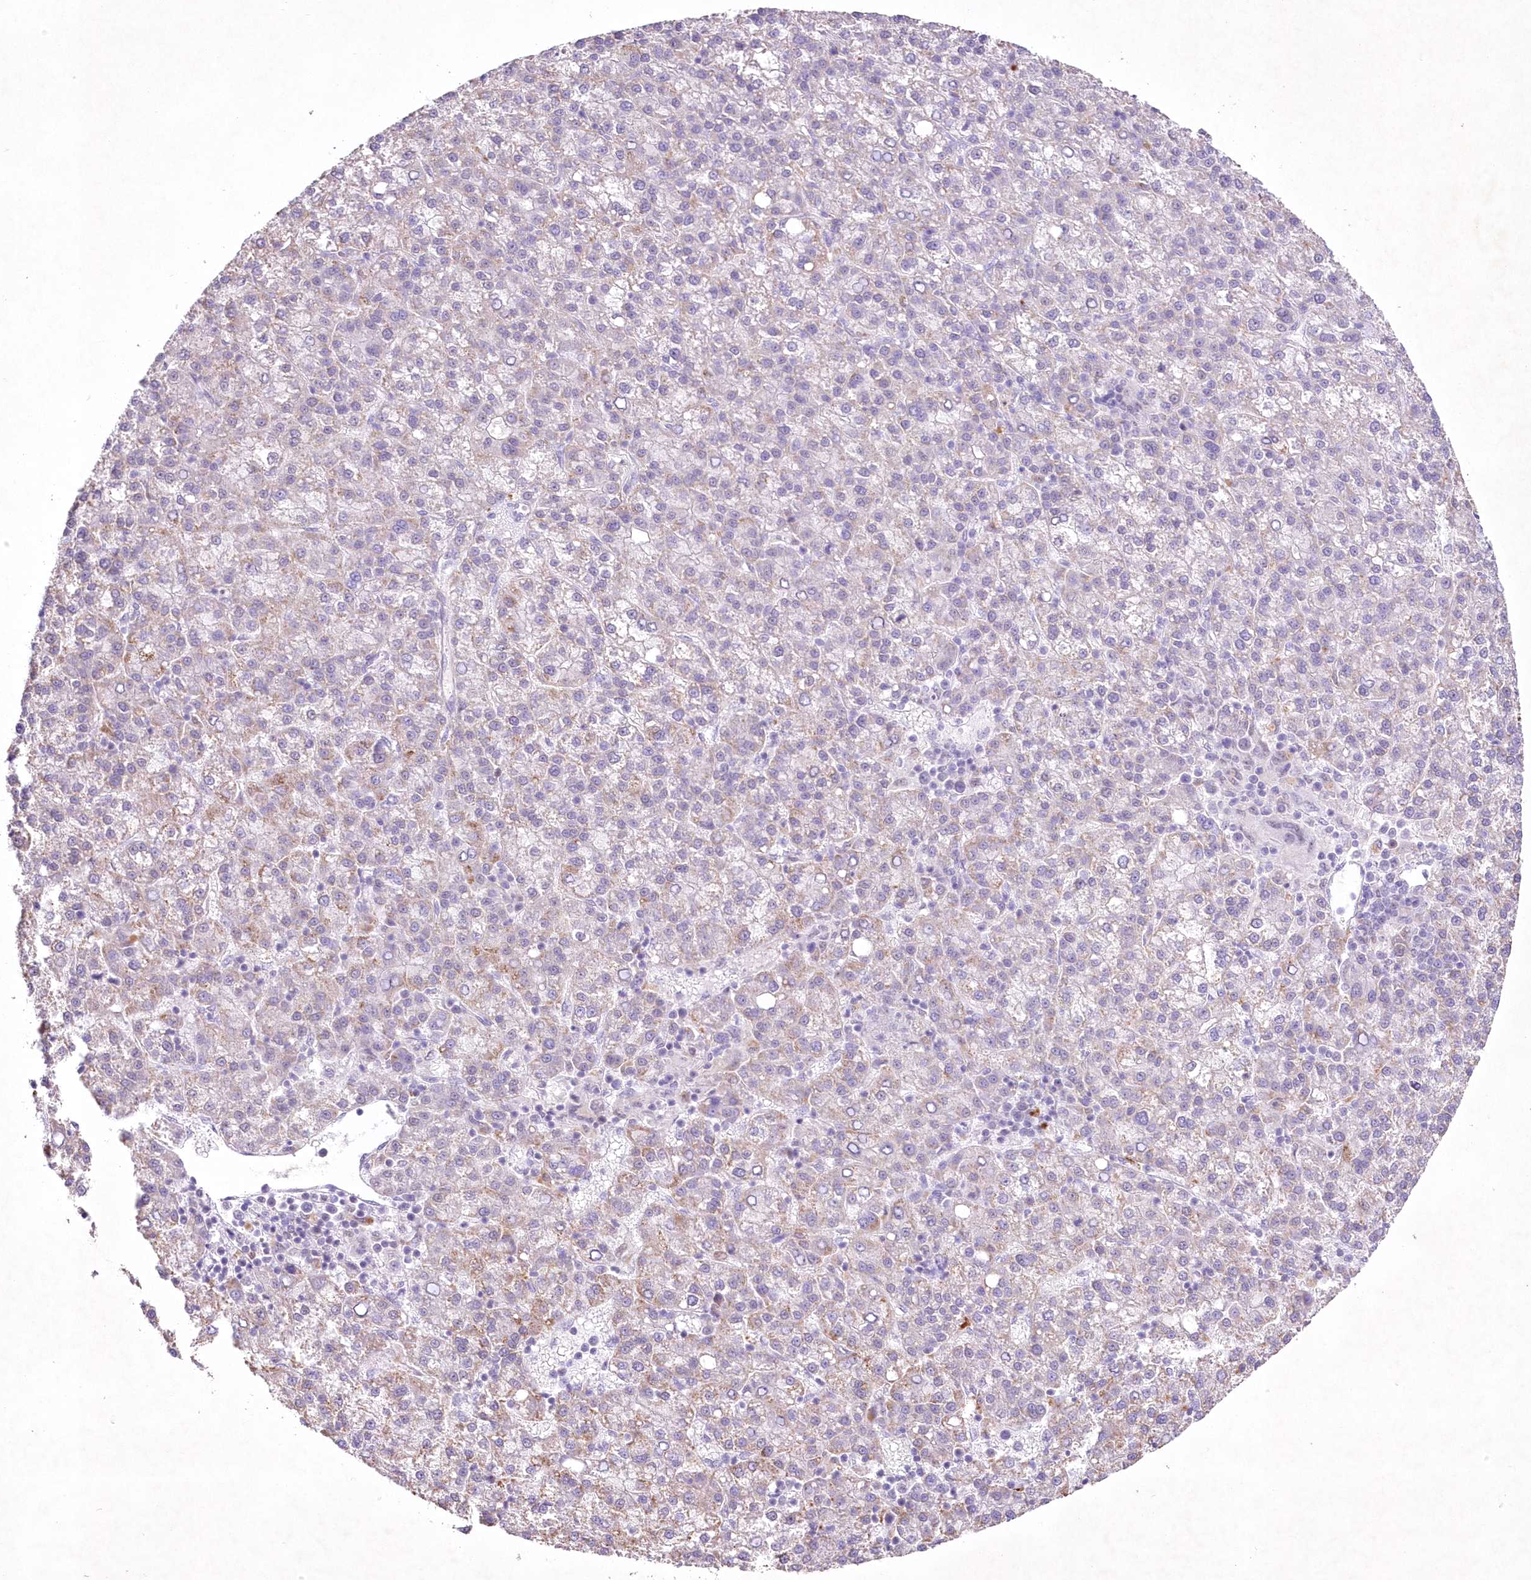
{"staining": {"intensity": "weak", "quantity": "<25%", "location": "cytoplasmic/membranous"}, "tissue": "liver cancer", "cell_type": "Tumor cells", "image_type": "cancer", "snomed": [{"axis": "morphology", "description": "Carcinoma, Hepatocellular, NOS"}, {"axis": "topography", "description": "Liver"}], "caption": "Immunohistochemistry (IHC) histopathology image of human liver cancer (hepatocellular carcinoma) stained for a protein (brown), which displays no staining in tumor cells.", "gene": "RBM27", "patient": {"sex": "female", "age": 58}}